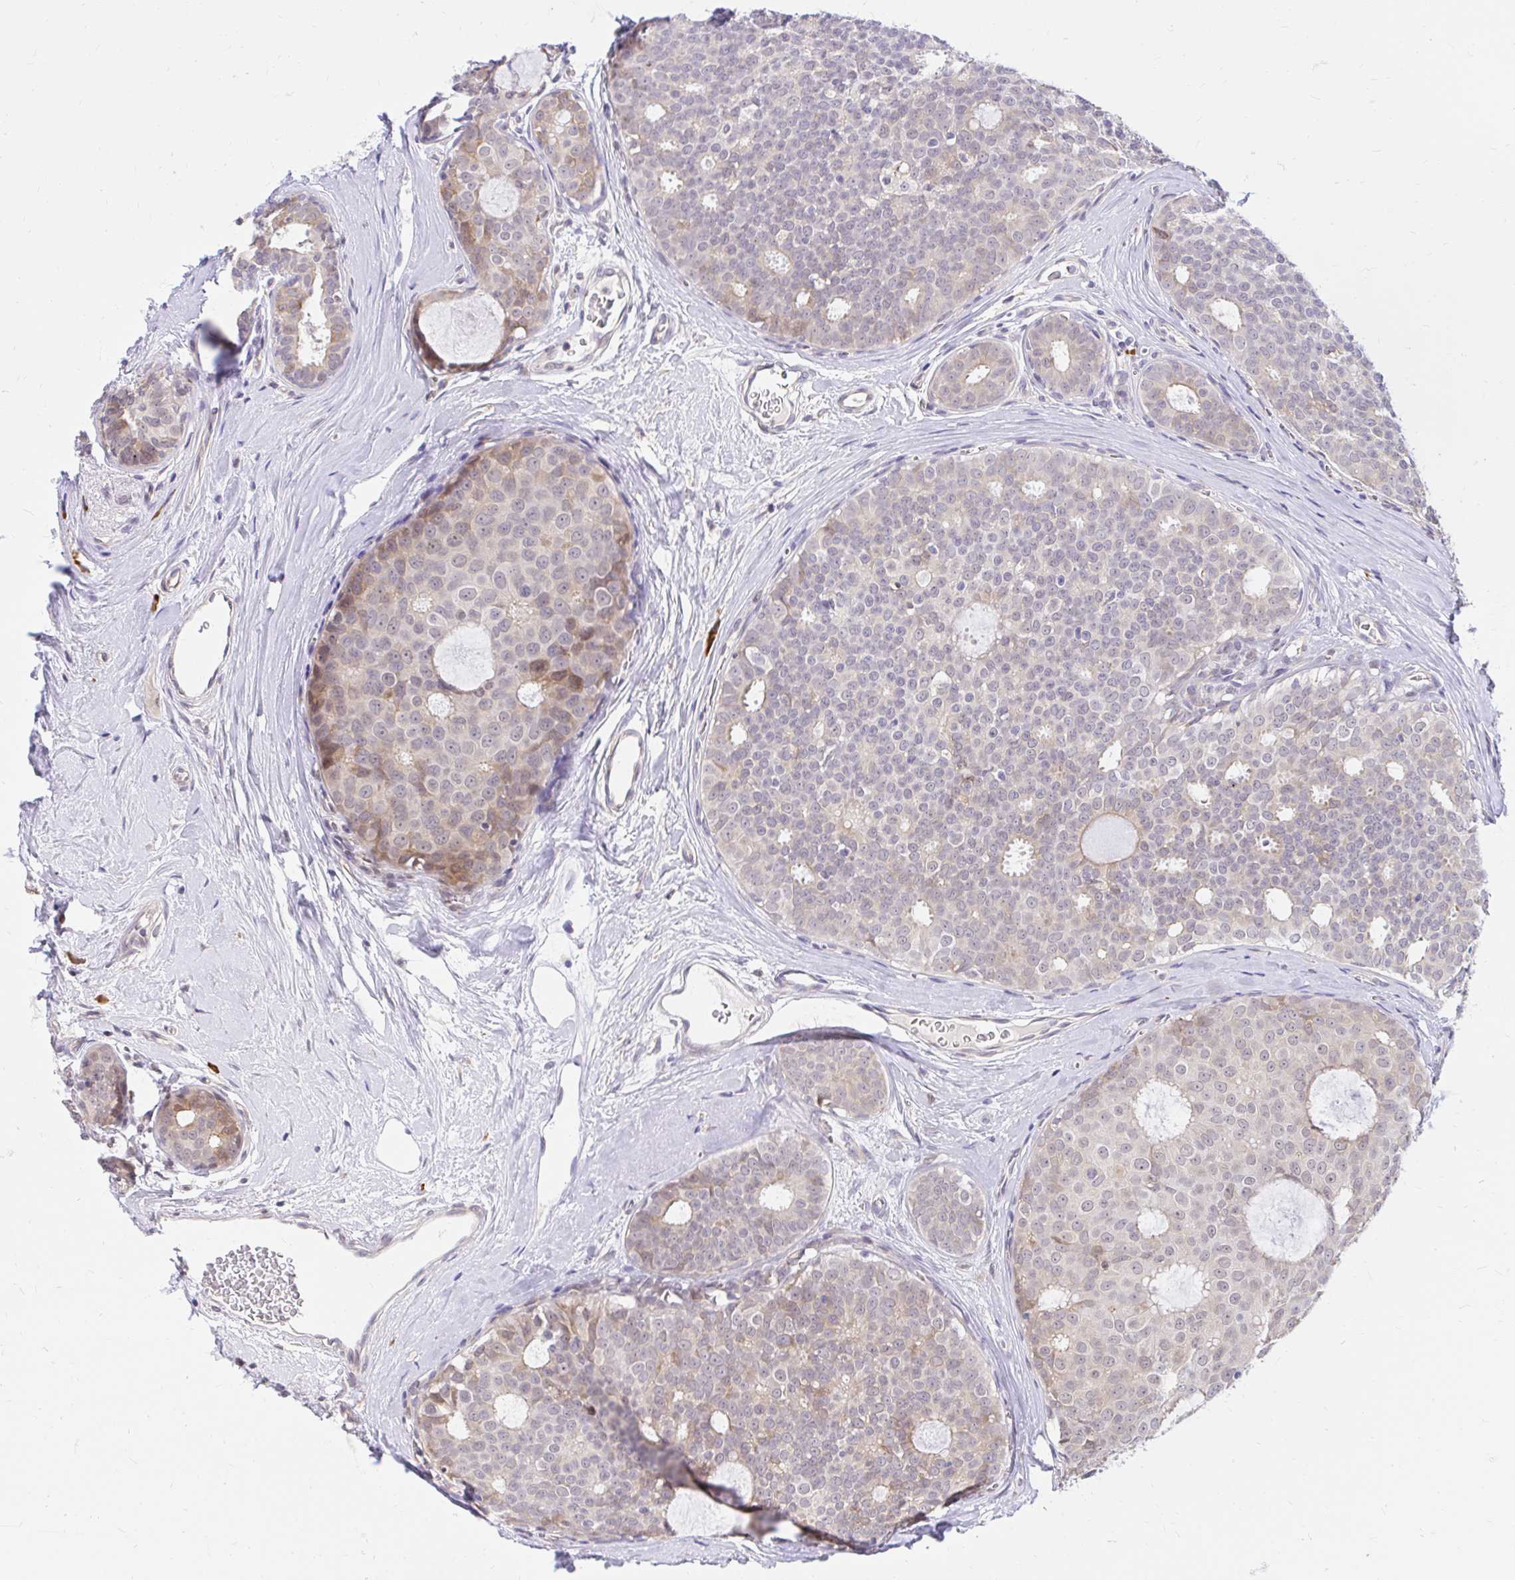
{"staining": {"intensity": "weak", "quantity": "<25%", "location": "cytoplasmic/membranous"}, "tissue": "breast cancer", "cell_type": "Tumor cells", "image_type": "cancer", "snomed": [{"axis": "morphology", "description": "Duct carcinoma"}, {"axis": "topography", "description": "Breast"}], "caption": "This is an IHC histopathology image of breast cancer. There is no positivity in tumor cells.", "gene": "NAALAD2", "patient": {"sex": "female", "age": 45}}